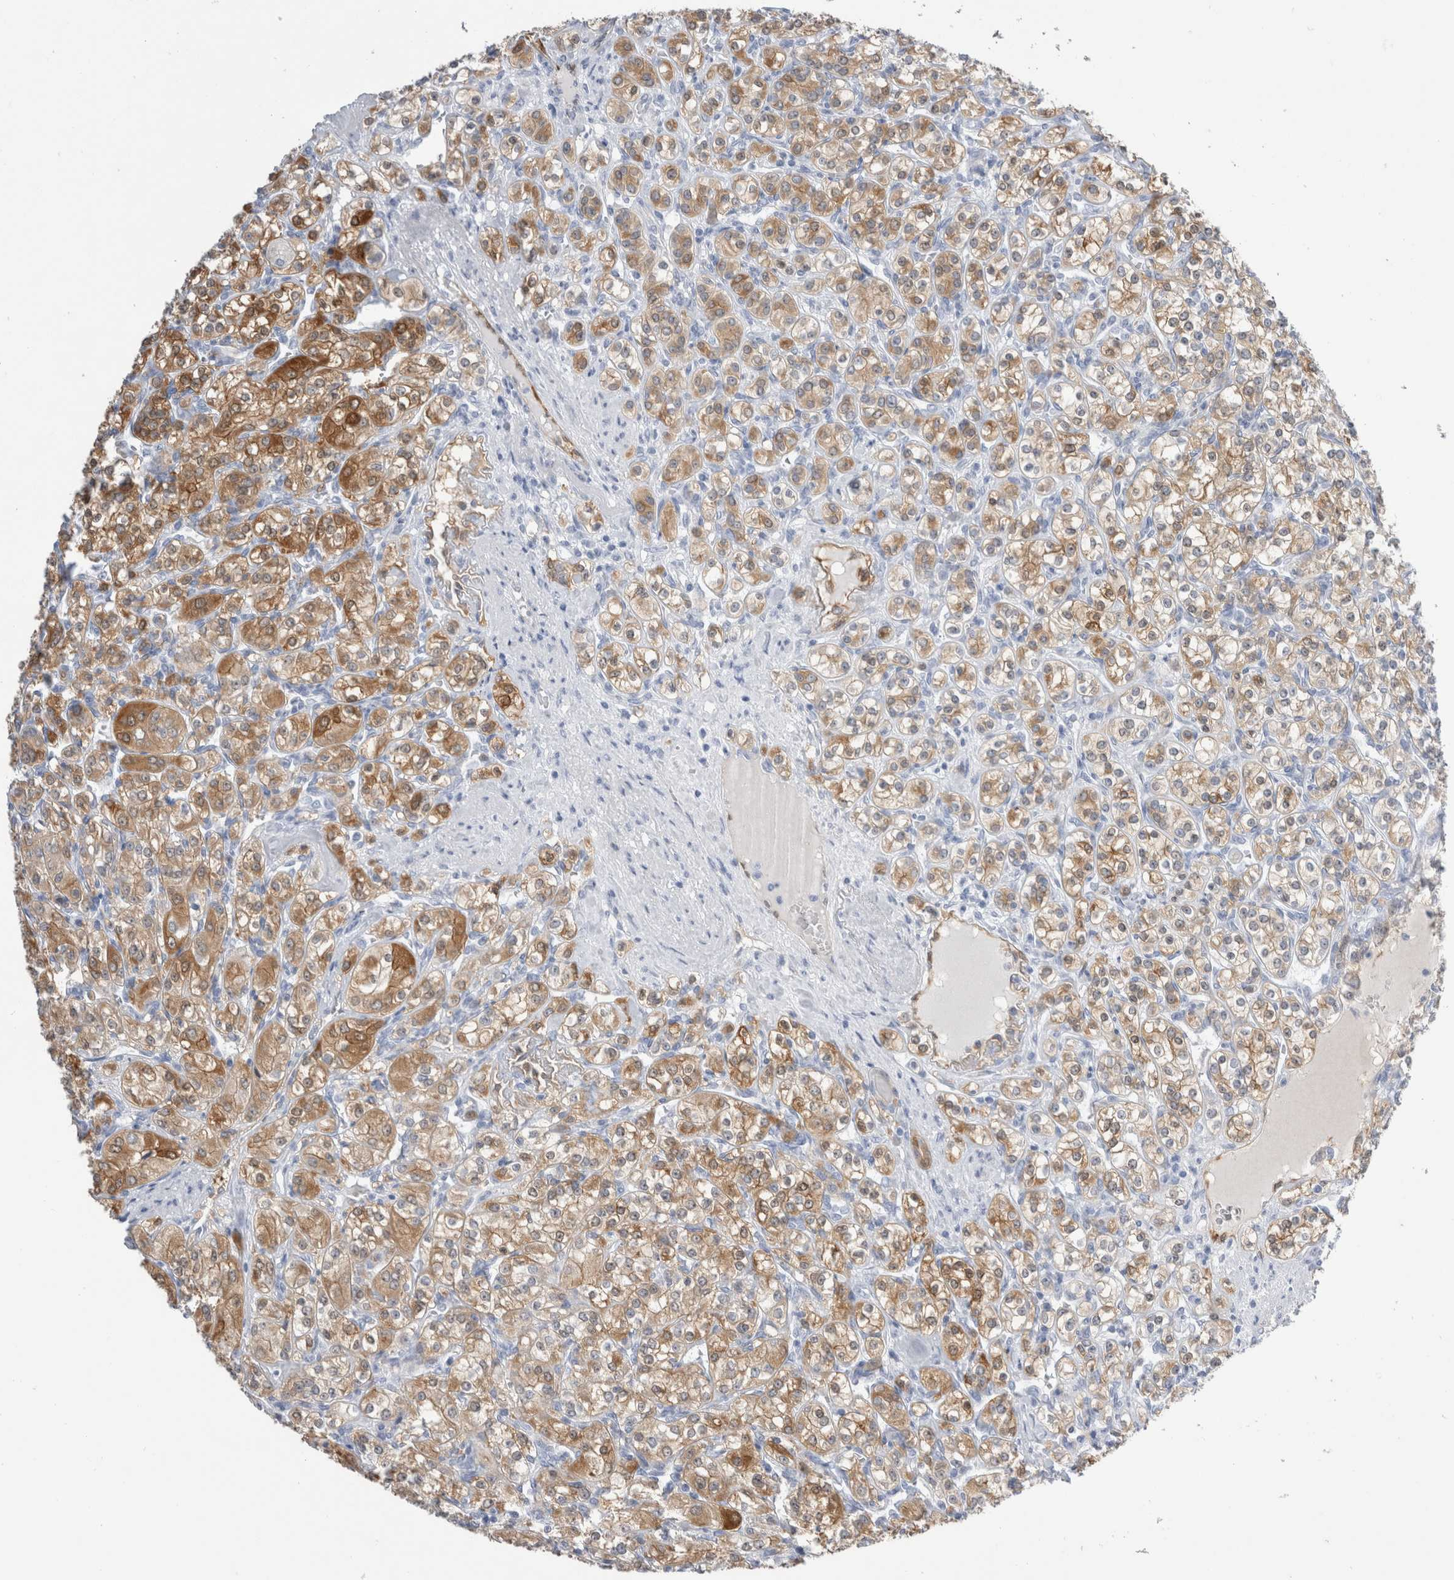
{"staining": {"intensity": "moderate", "quantity": ">75%", "location": "cytoplasmic/membranous"}, "tissue": "renal cancer", "cell_type": "Tumor cells", "image_type": "cancer", "snomed": [{"axis": "morphology", "description": "Adenocarcinoma, NOS"}, {"axis": "topography", "description": "Kidney"}], "caption": "Human renal adenocarcinoma stained with a protein marker displays moderate staining in tumor cells.", "gene": "NAPEPLD", "patient": {"sex": "male", "age": 77}}